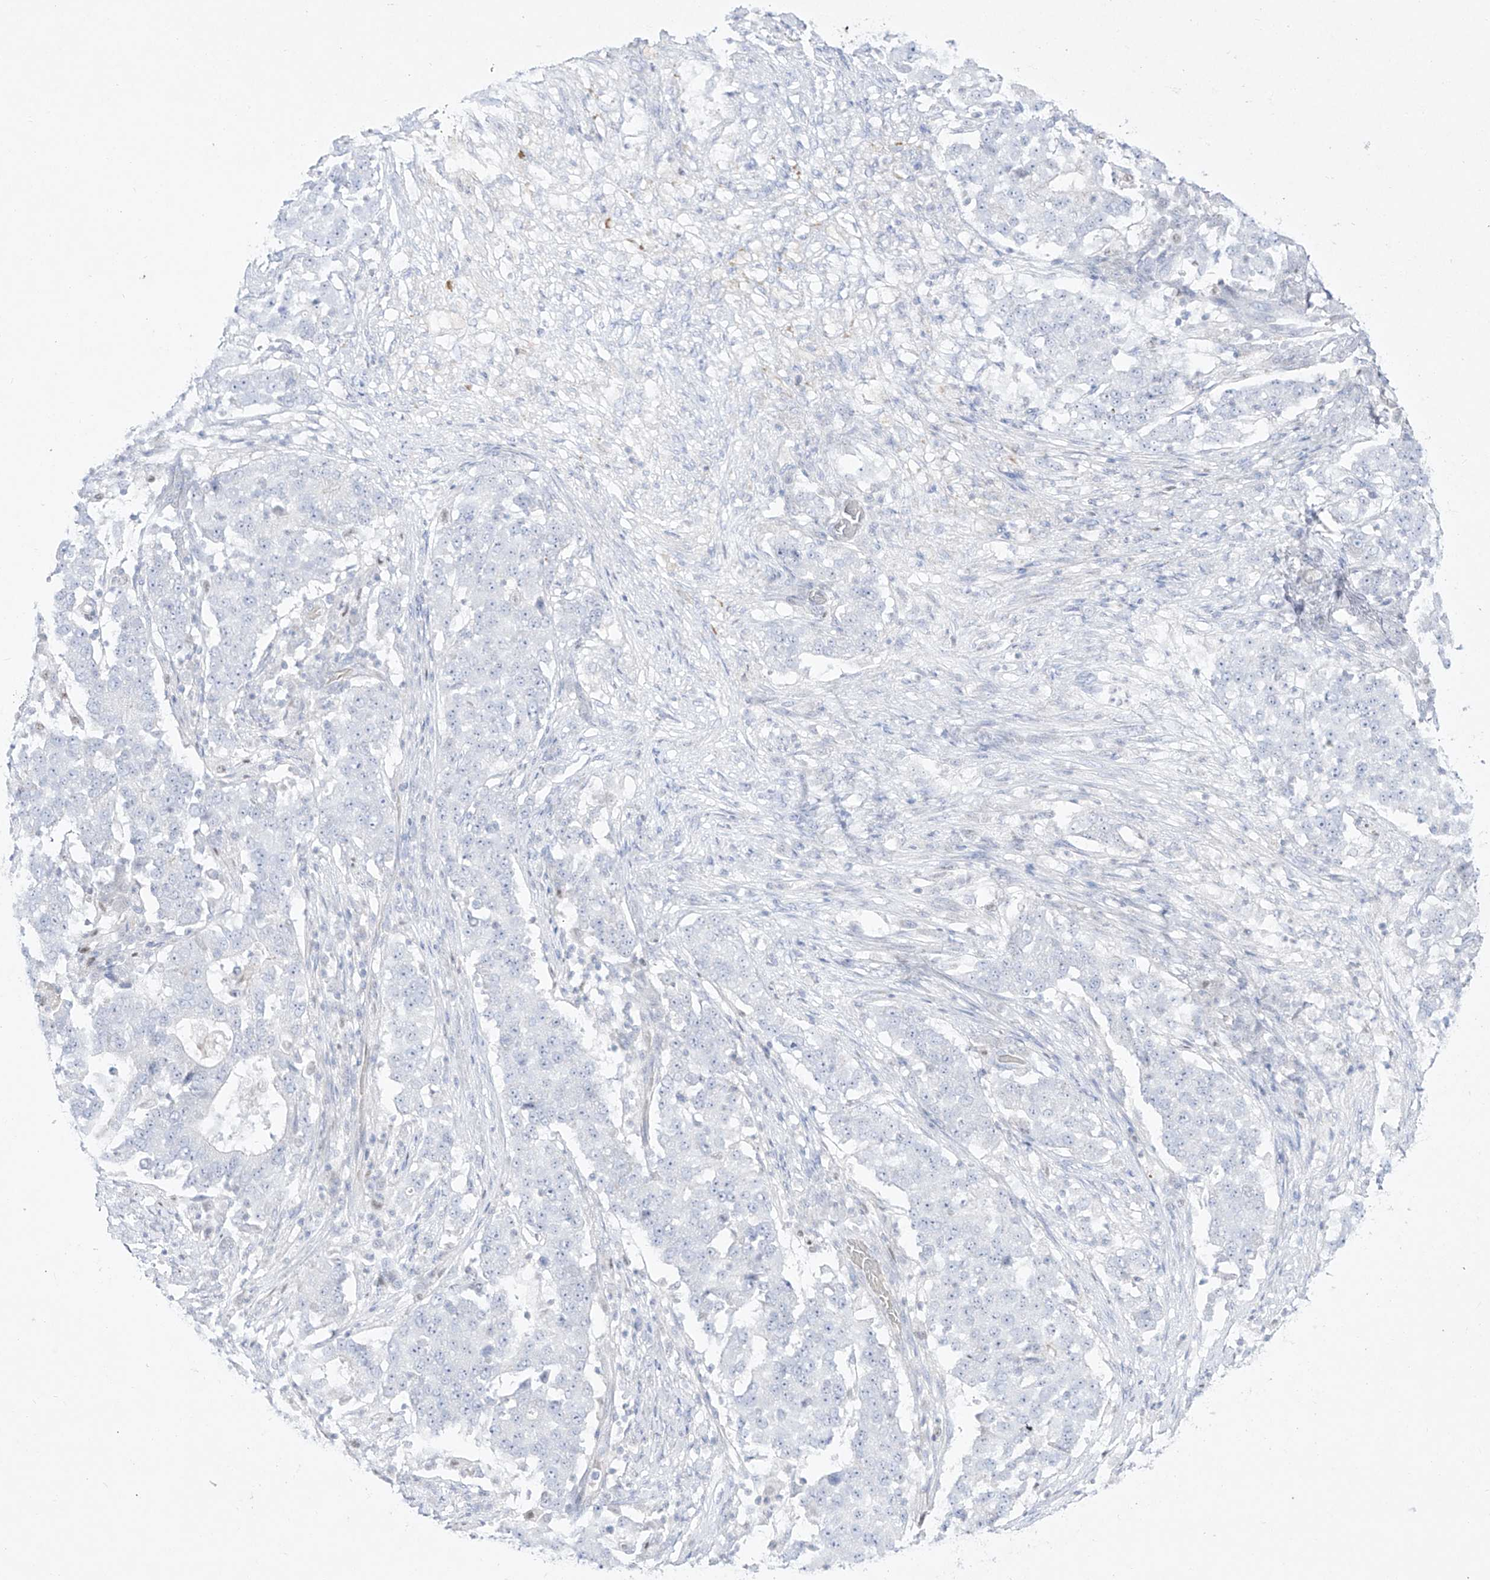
{"staining": {"intensity": "negative", "quantity": "none", "location": "none"}, "tissue": "stomach cancer", "cell_type": "Tumor cells", "image_type": "cancer", "snomed": [{"axis": "morphology", "description": "Adenocarcinoma, NOS"}, {"axis": "topography", "description": "Stomach"}], "caption": "Tumor cells are negative for brown protein staining in adenocarcinoma (stomach).", "gene": "DMKN", "patient": {"sex": "male", "age": 59}}